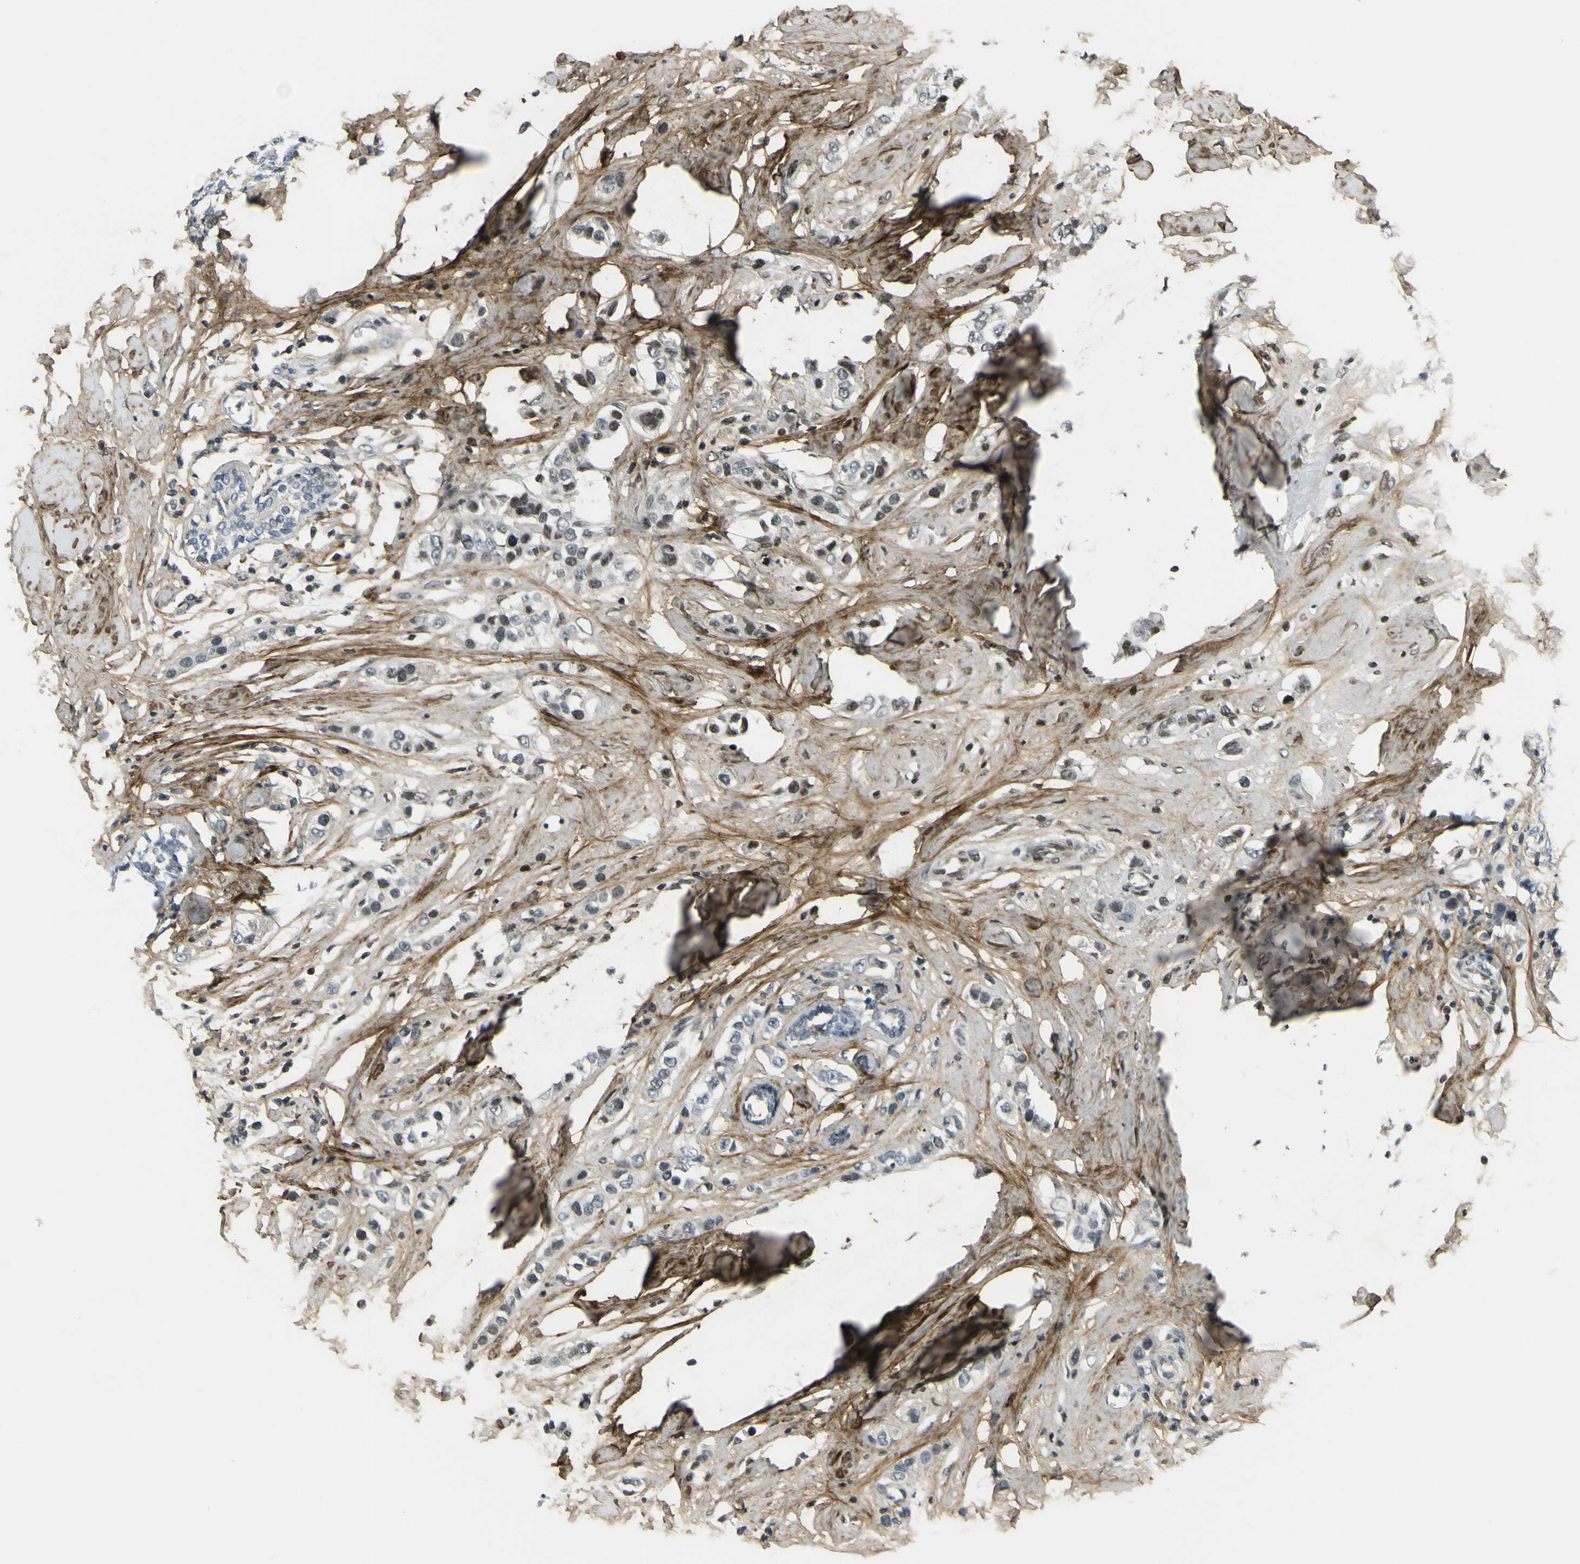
{"staining": {"intensity": "negative", "quantity": "none", "location": "none"}, "tissue": "breast cancer", "cell_type": "Tumor cells", "image_type": "cancer", "snomed": [{"axis": "morphology", "description": "Normal tissue, NOS"}, {"axis": "morphology", "description": "Duct carcinoma"}, {"axis": "topography", "description": "Breast"}], "caption": "Immunohistochemistry histopathology image of human breast infiltrating ductal carcinoma stained for a protein (brown), which displays no positivity in tumor cells.", "gene": "OGN", "patient": {"sex": "female", "age": 50}}